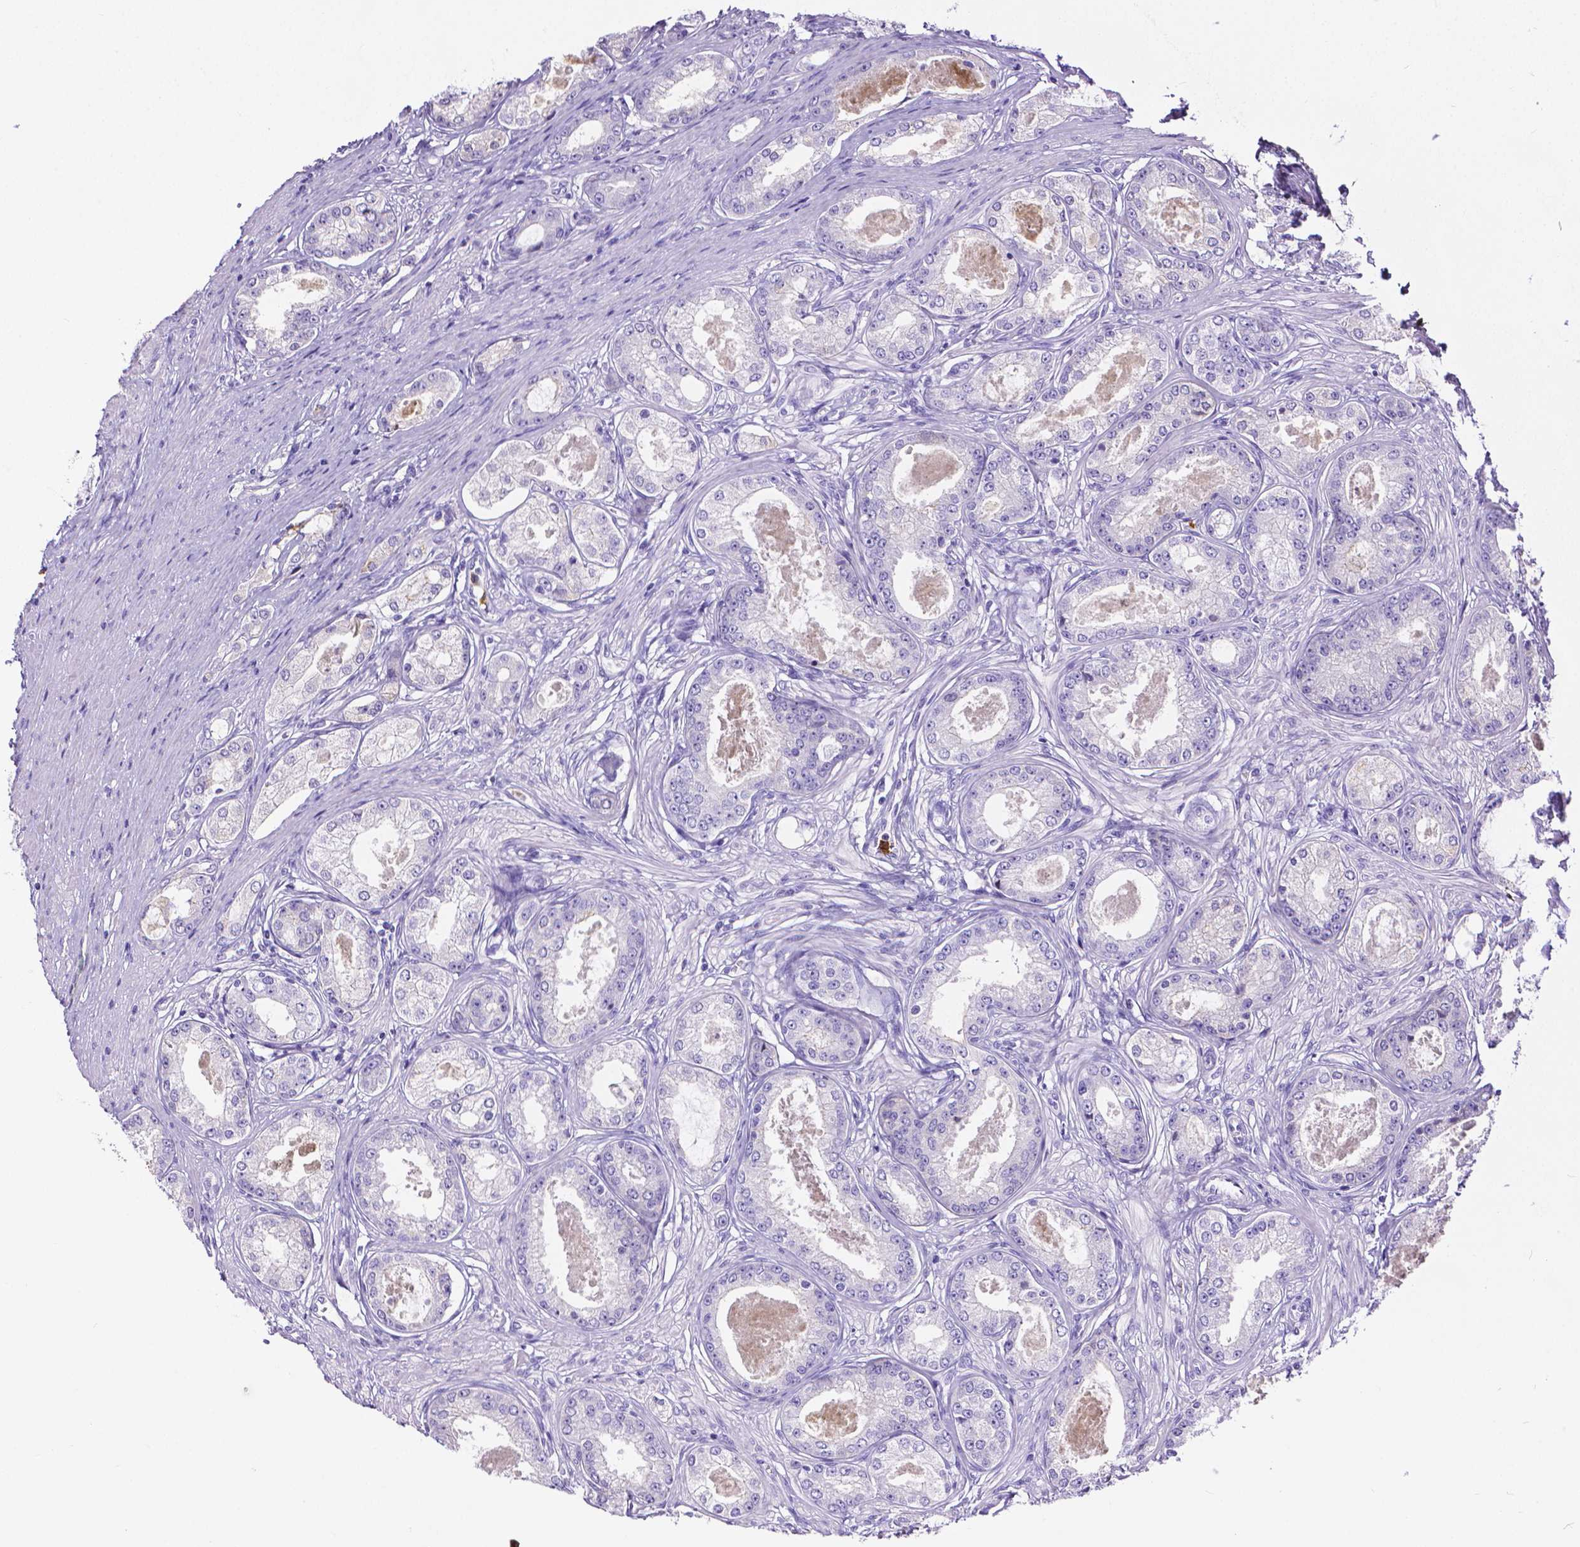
{"staining": {"intensity": "negative", "quantity": "none", "location": "none"}, "tissue": "prostate cancer", "cell_type": "Tumor cells", "image_type": "cancer", "snomed": [{"axis": "morphology", "description": "Adenocarcinoma, Low grade"}, {"axis": "topography", "description": "Prostate"}], "caption": "Adenocarcinoma (low-grade) (prostate) was stained to show a protein in brown. There is no significant expression in tumor cells. The staining was performed using DAB (3,3'-diaminobenzidine) to visualize the protein expression in brown, while the nuclei were stained in blue with hematoxylin (Magnification: 20x).", "gene": "MMP9", "patient": {"sex": "male", "age": 68}}